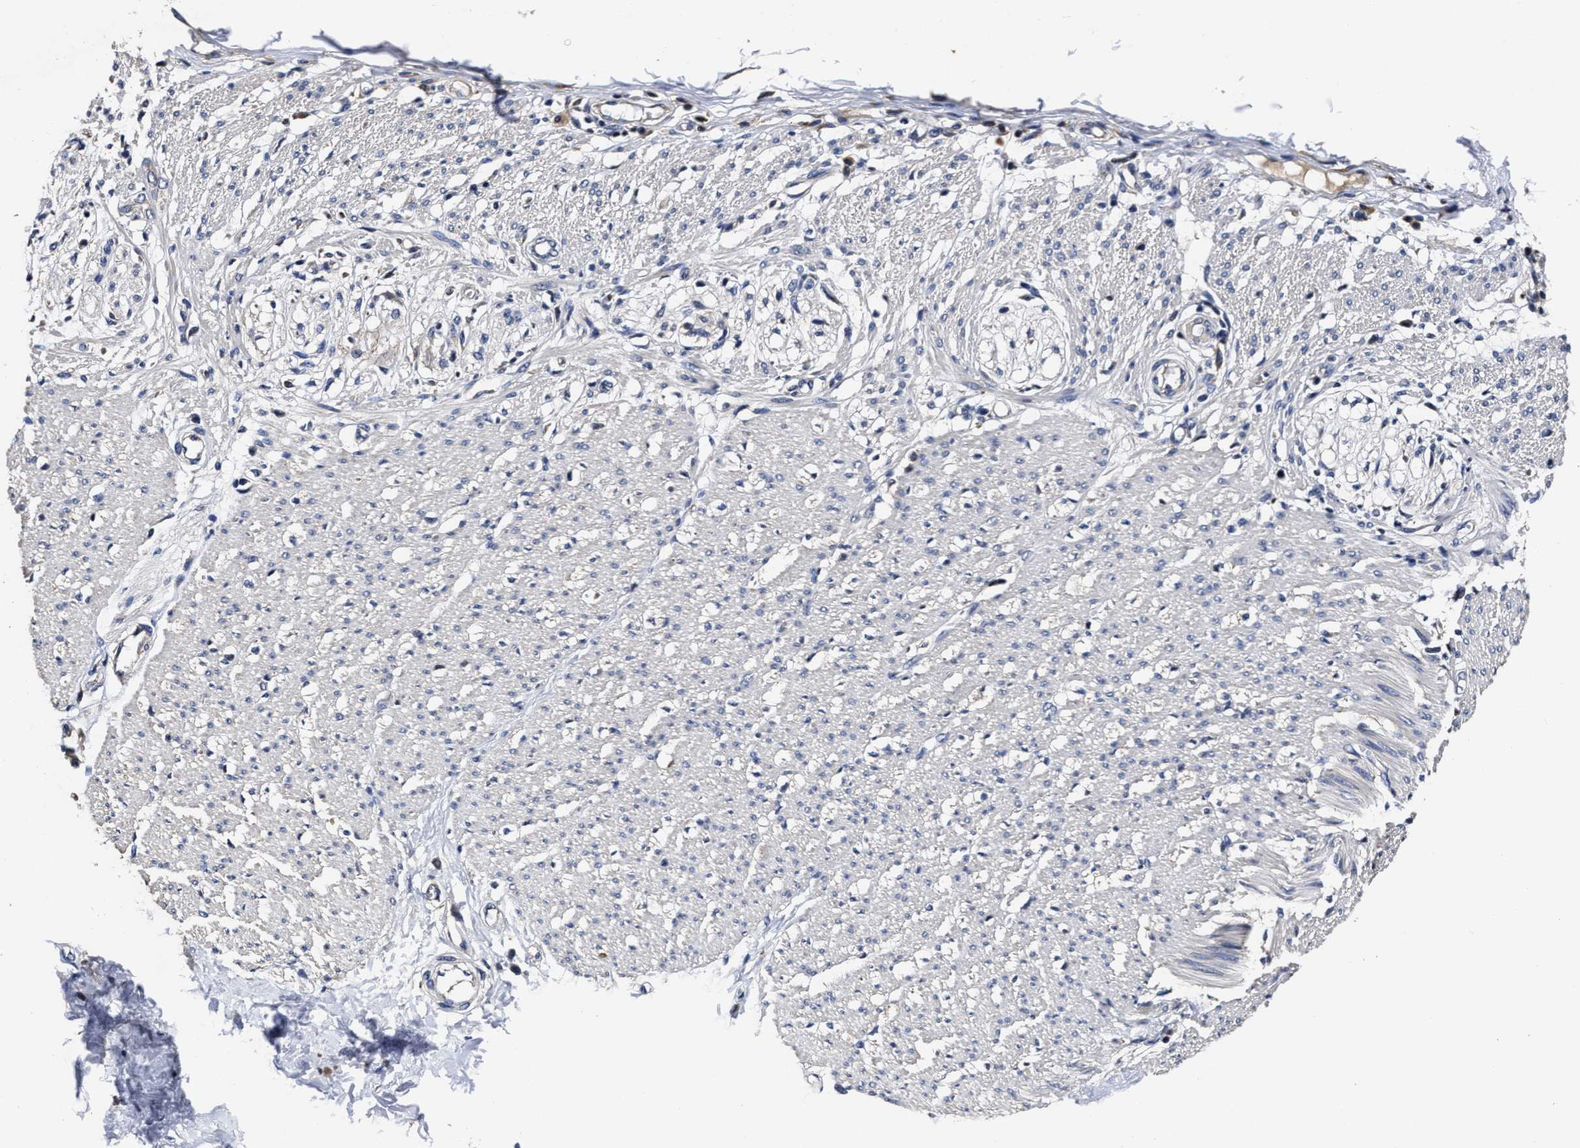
{"staining": {"intensity": "negative", "quantity": "none", "location": "none"}, "tissue": "smooth muscle", "cell_type": "Smooth muscle cells", "image_type": "normal", "snomed": [{"axis": "morphology", "description": "Normal tissue, NOS"}, {"axis": "morphology", "description": "Adenocarcinoma, NOS"}, {"axis": "topography", "description": "Colon"}, {"axis": "topography", "description": "Peripheral nerve tissue"}], "caption": "An image of human smooth muscle is negative for staining in smooth muscle cells.", "gene": "SOCS5", "patient": {"sex": "male", "age": 14}}